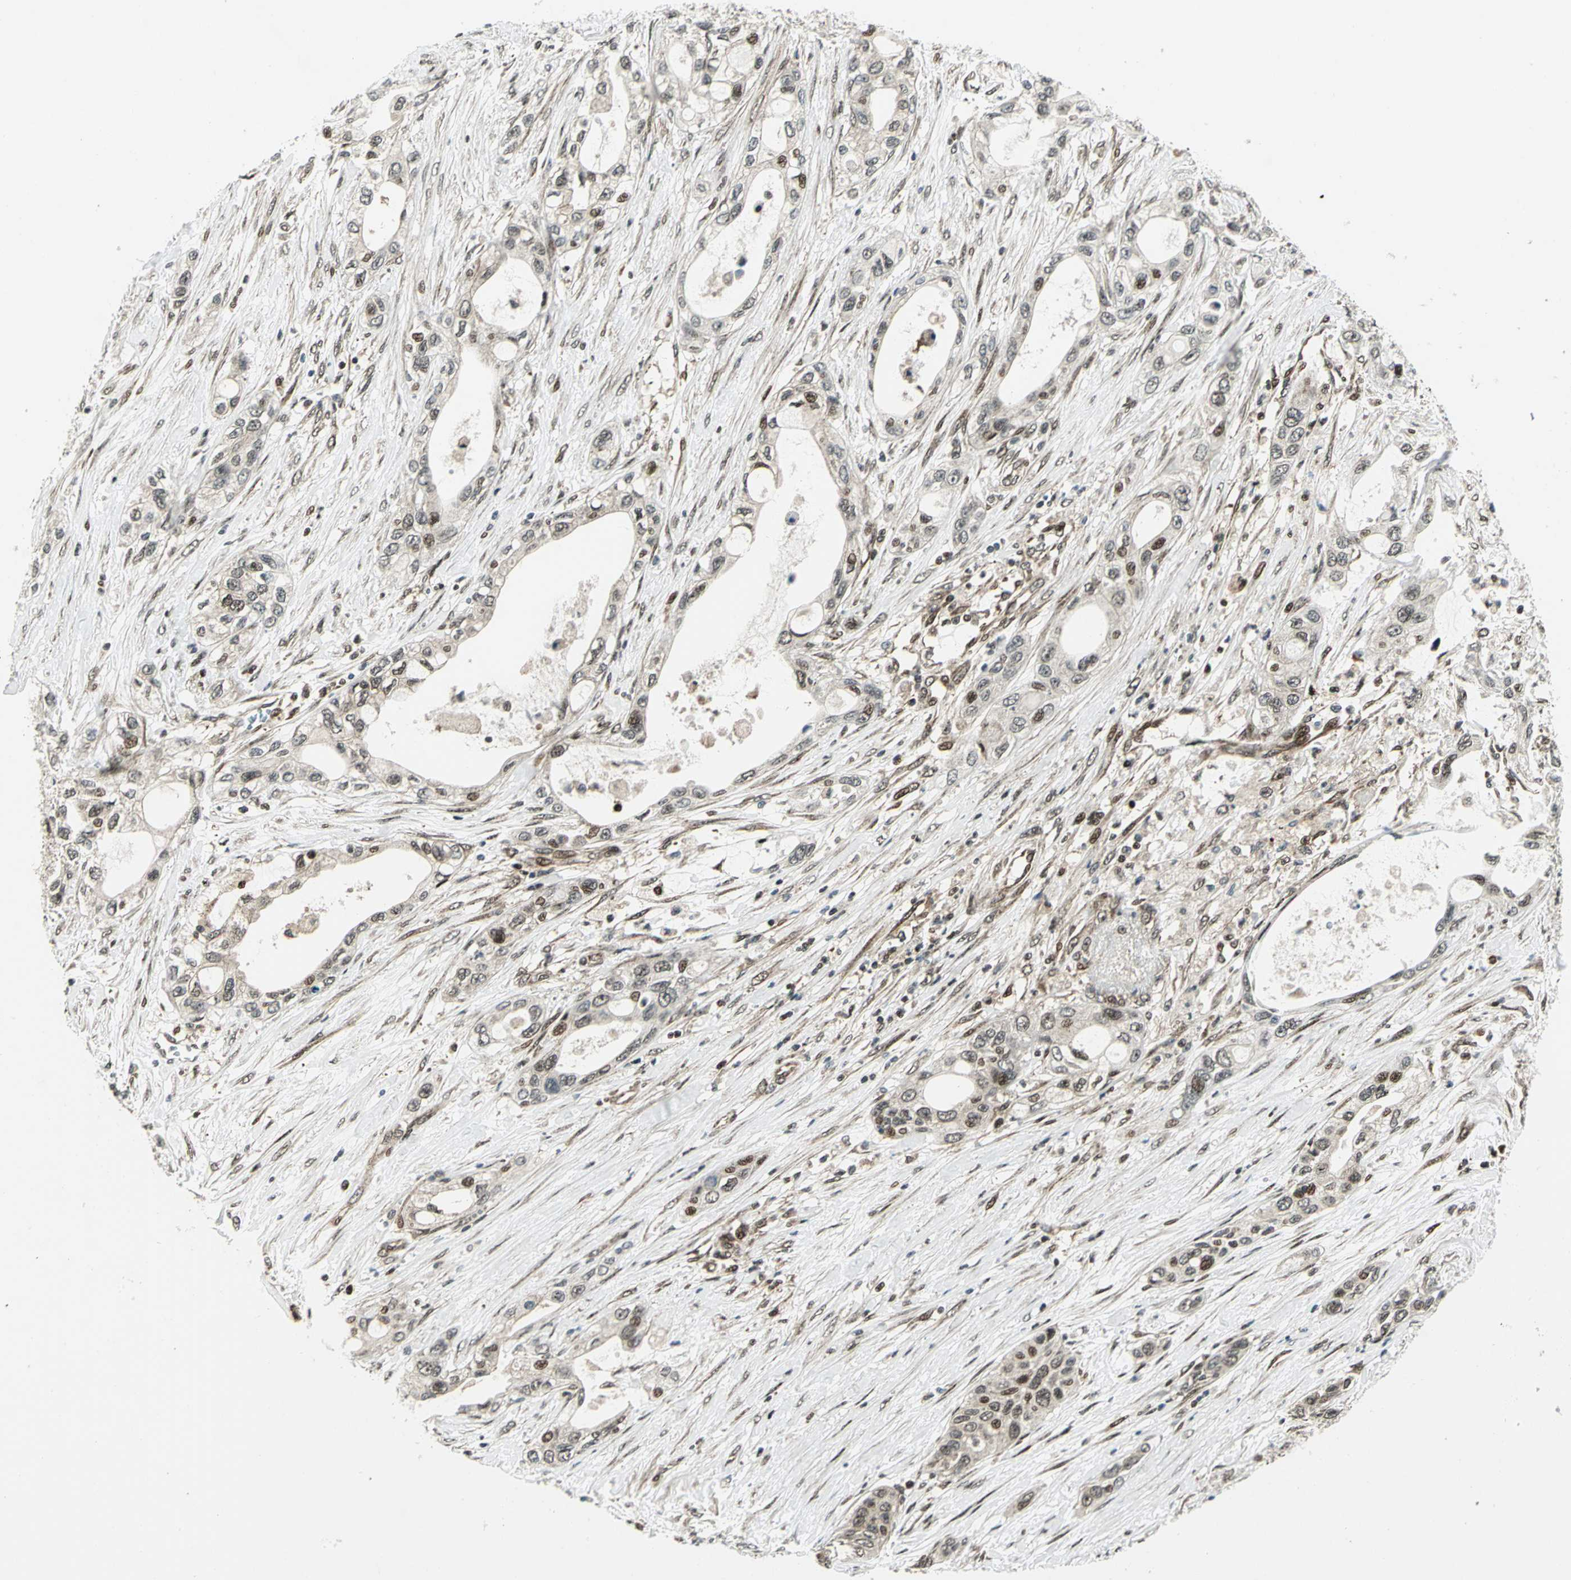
{"staining": {"intensity": "moderate", "quantity": "25%-75%", "location": "cytoplasmic/membranous,nuclear"}, "tissue": "pancreatic cancer", "cell_type": "Tumor cells", "image_type": "cancer", "snomed": [{"axis": "morphology", "description": "Adenocarcinoma, NOS"}, {"axis": "topography", "description": "Pancreas"}], "caption": "Moderate cytoplasmic/membranous and nuclear protein expression is appreciated in approximately 25%-75% of tumor cells in pancreatic cancer.", "gene": "COPS5", "patient": {"sex": "female", "age": 70}}